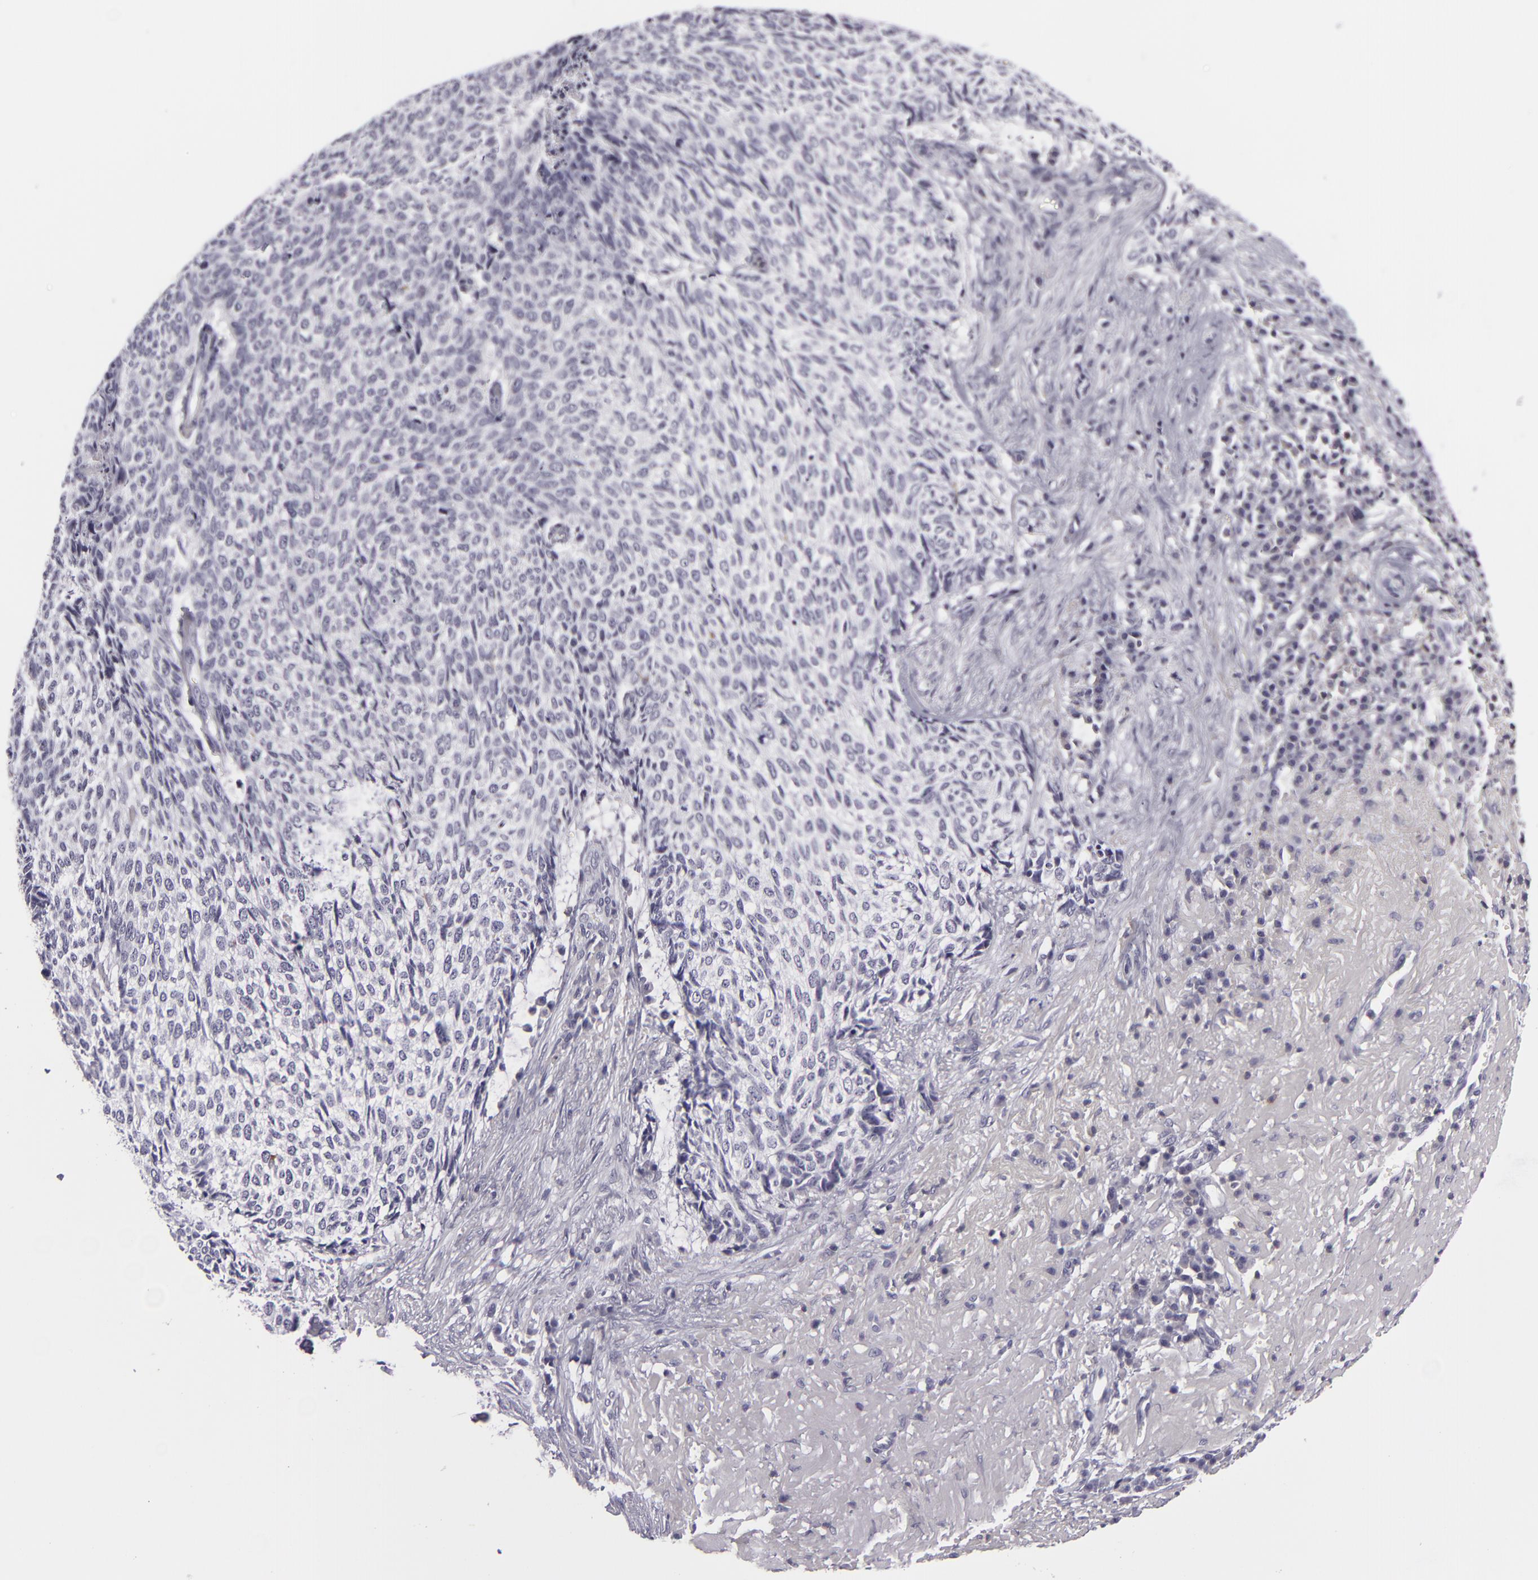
{"staining": {"intensity": "negative", "quantity": "none", "location": "none"}, "tissue": "skin cancer", "cell_type": "Tumor cells", "image_type": "cancer", "snomed": [{"axis": "morphology", "description": "Basal cell carcinoma"}, {"axis": "topography", "description": "Skin"}], "caption": "Immunohistochemistry of human basal cell carcinoma (skin) exhibits no staining in tumor cells. Nuclei are stained in blue.", "gene": "KCNAB2", "patient": {"sex": "female", "age": 89}}